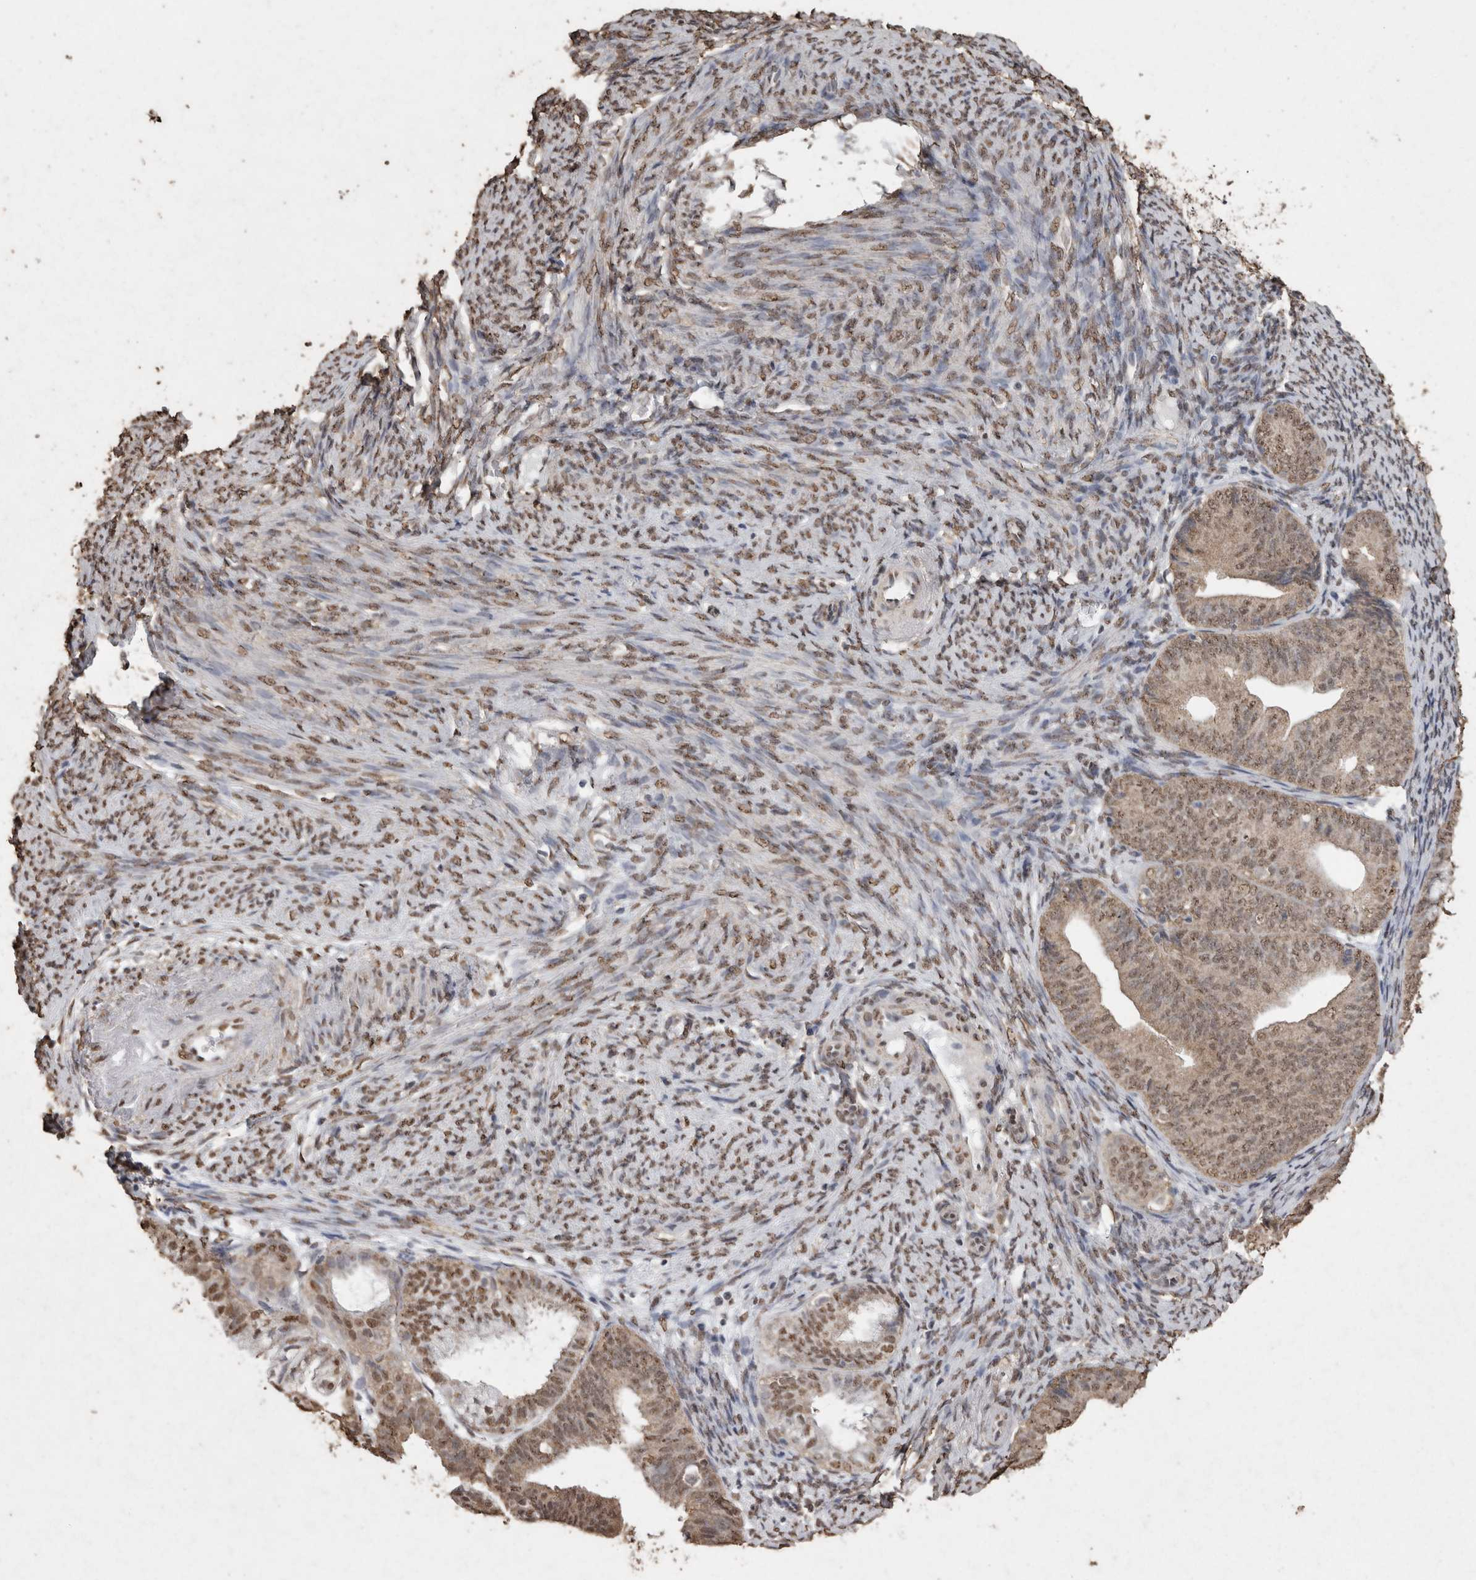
{"staining": {"intensity": "weak", "quantity": ">75%", "location": "nuclear"}, "tissue": "endometrial cancer", "cell_type": "Tumor cells", "image_type": "cancer", "snomed": [{"axis": "morphology", "description": "Adenocarcinoma, NOS"}, {"axis": "topography", "description": "Endometrium"}], "caption": "The image demonstrates staining of adenocarcinoma (endometrial), revealing weak nuclear protein staining (brown color) within tumor cells. Immunohistochemistry stains the protein in brown and the nuclei are stained blue.", "gene": "SMAD7", "patient": {"sex": "female", "age": 63}}